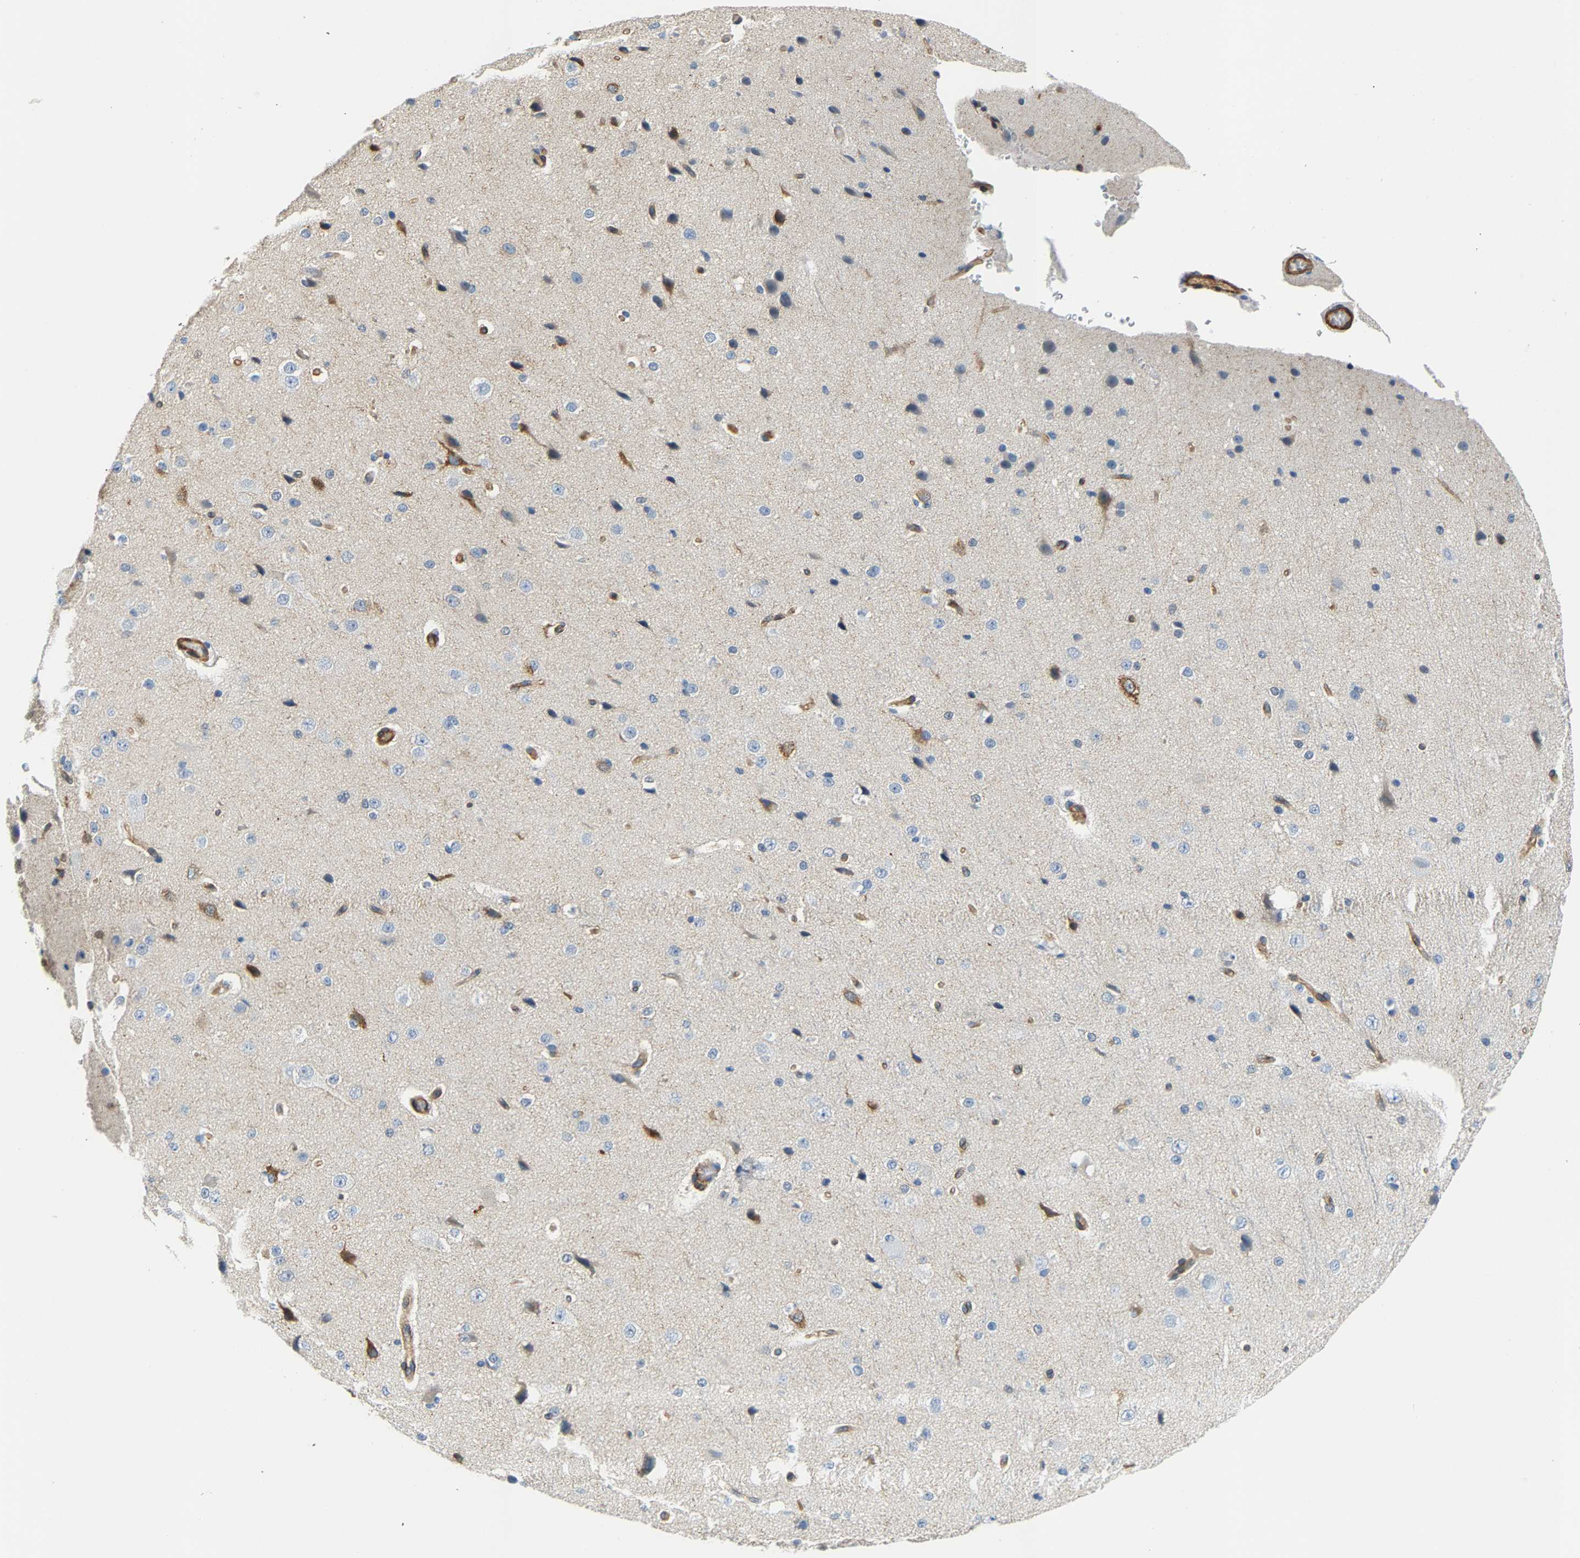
{"staining": {"intensity": "moderate", "quantity": ">75%", "location": "cytoplasmic/membranous"}, "tissue": "cerebral cortex", "cell_type": "Endothelial cells", "image_type": "normal", "snomed": [{"axis": "morphology", "description": "Normal tissue, NOS"}, {"axis": "morphology", "description": "Developmental malformation"}, {"axis": "topography", "description": "Cerebral cortex"}], "caption": "Human cerebral cortex stained with a brown dye exhibits moderate cytoplasmic/membranous positive expression in about >75% of endothelial cells.", "gene": "PAWR", "patient": {"sex": "female", "age": 30}}